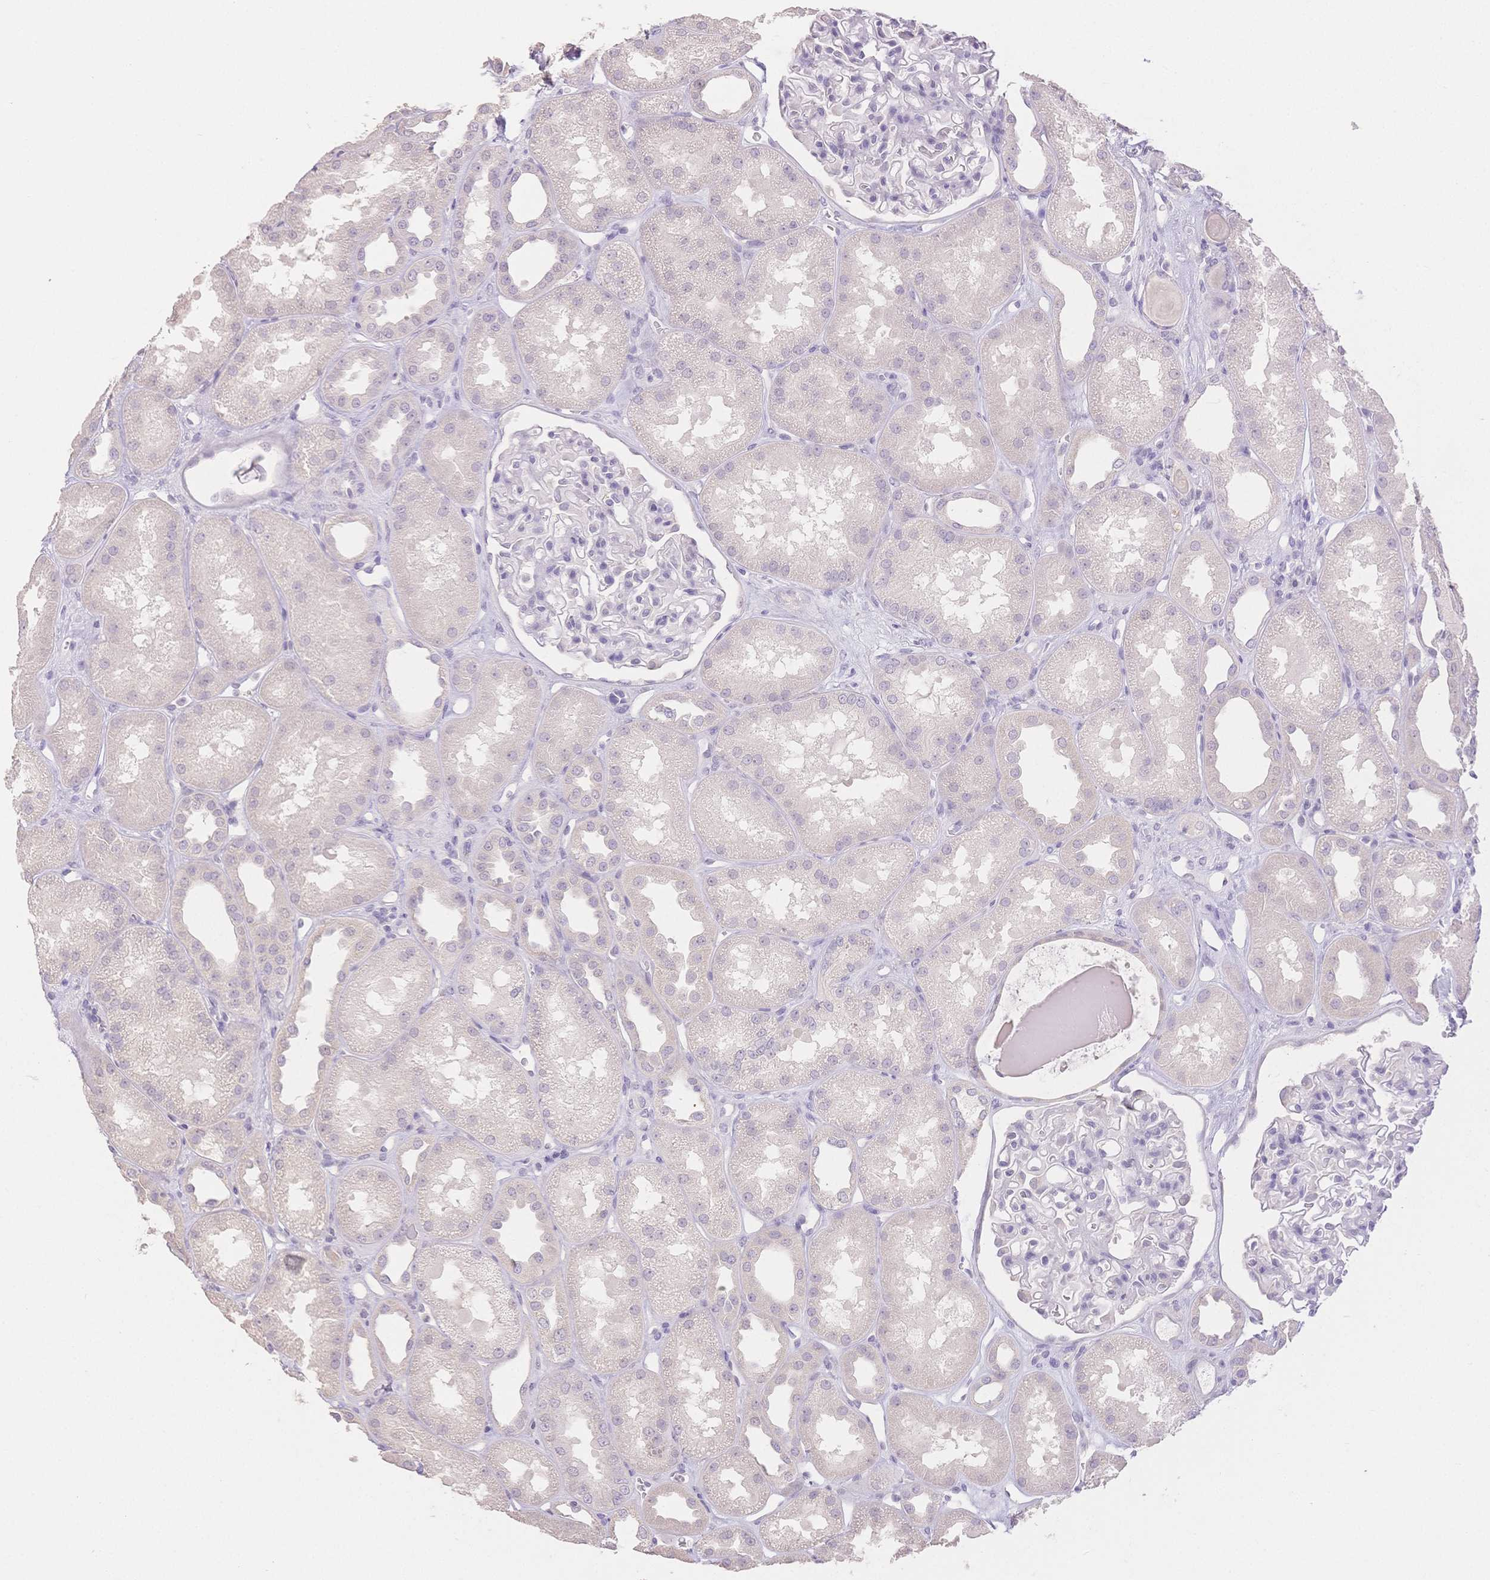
{"staining": {"intensity": "negative", "quantity": "none", "location": "none"}, "tissue": "kidney", "cell_type": "Cells in glomeruli", "image_type": "normal", "snomed": [{"axis": "morphology", "description": "Normal tissue, NOS"}, {"axis": "topography", "description": "Kidney"}], "caption": "Cells in glomeruli are negative for protein expression in normal human kidney. Nuclei are stained in blue.", "gene": "SUV39H2", "patient": {"sex": "male", "age": 61}}